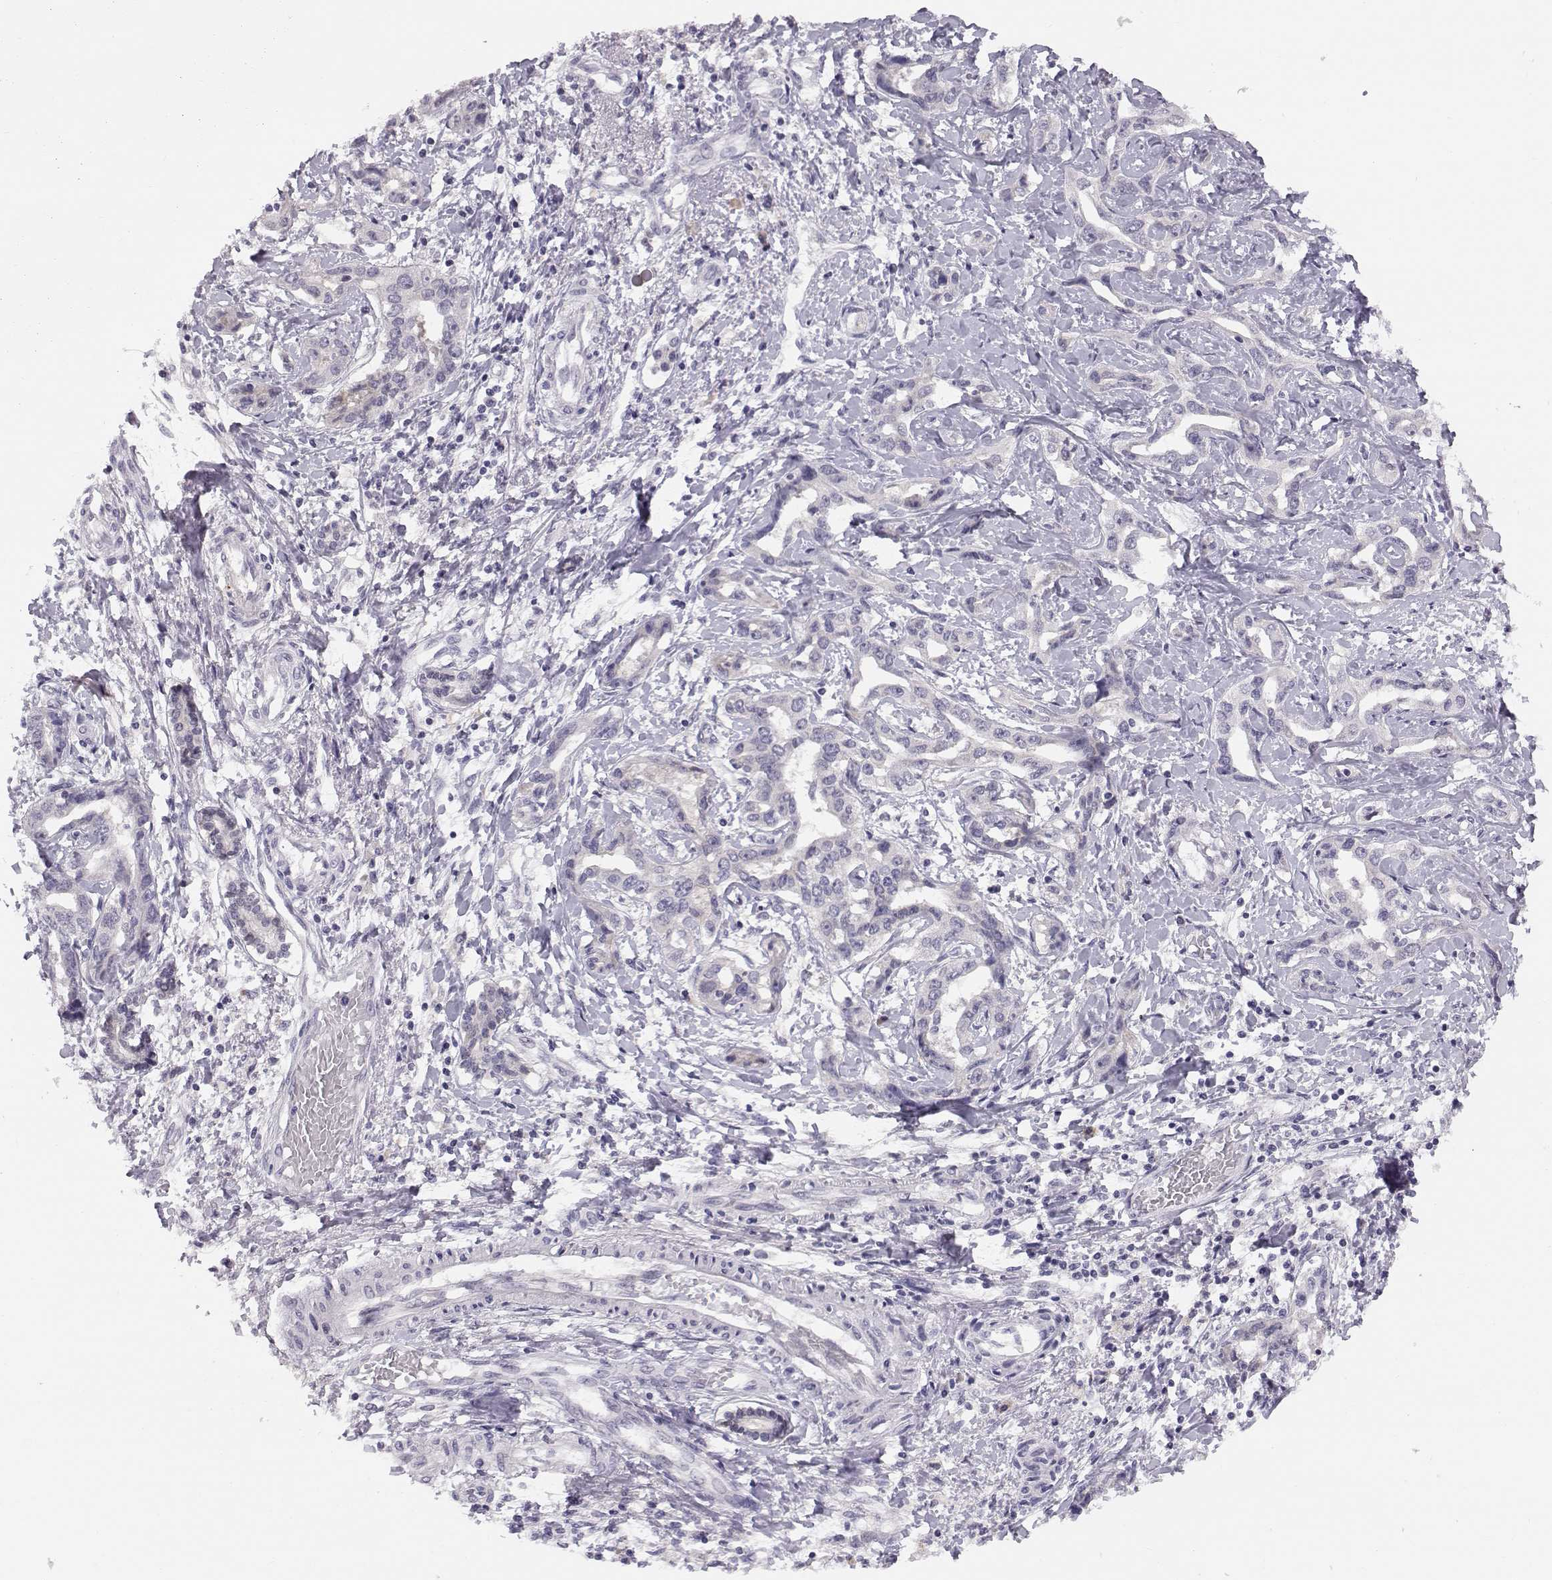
{"staining": {"intensity": "negative", "quantity": "none", "location": "none"}, "tissue": "liver cancer", "cell_type": "Tumor cells", "image_type": "cancer", "snomed": [{"axis": "morphology", "description": "Cholangiocarcinoma"}, {"axis": "topography", "description": "Liver"}], "caption": "Protein analysis of liver cancer exhibits no significant staining in tumor cells.", "gene": "ACSL6", "patient": {"sex": "male", "age": 59}}